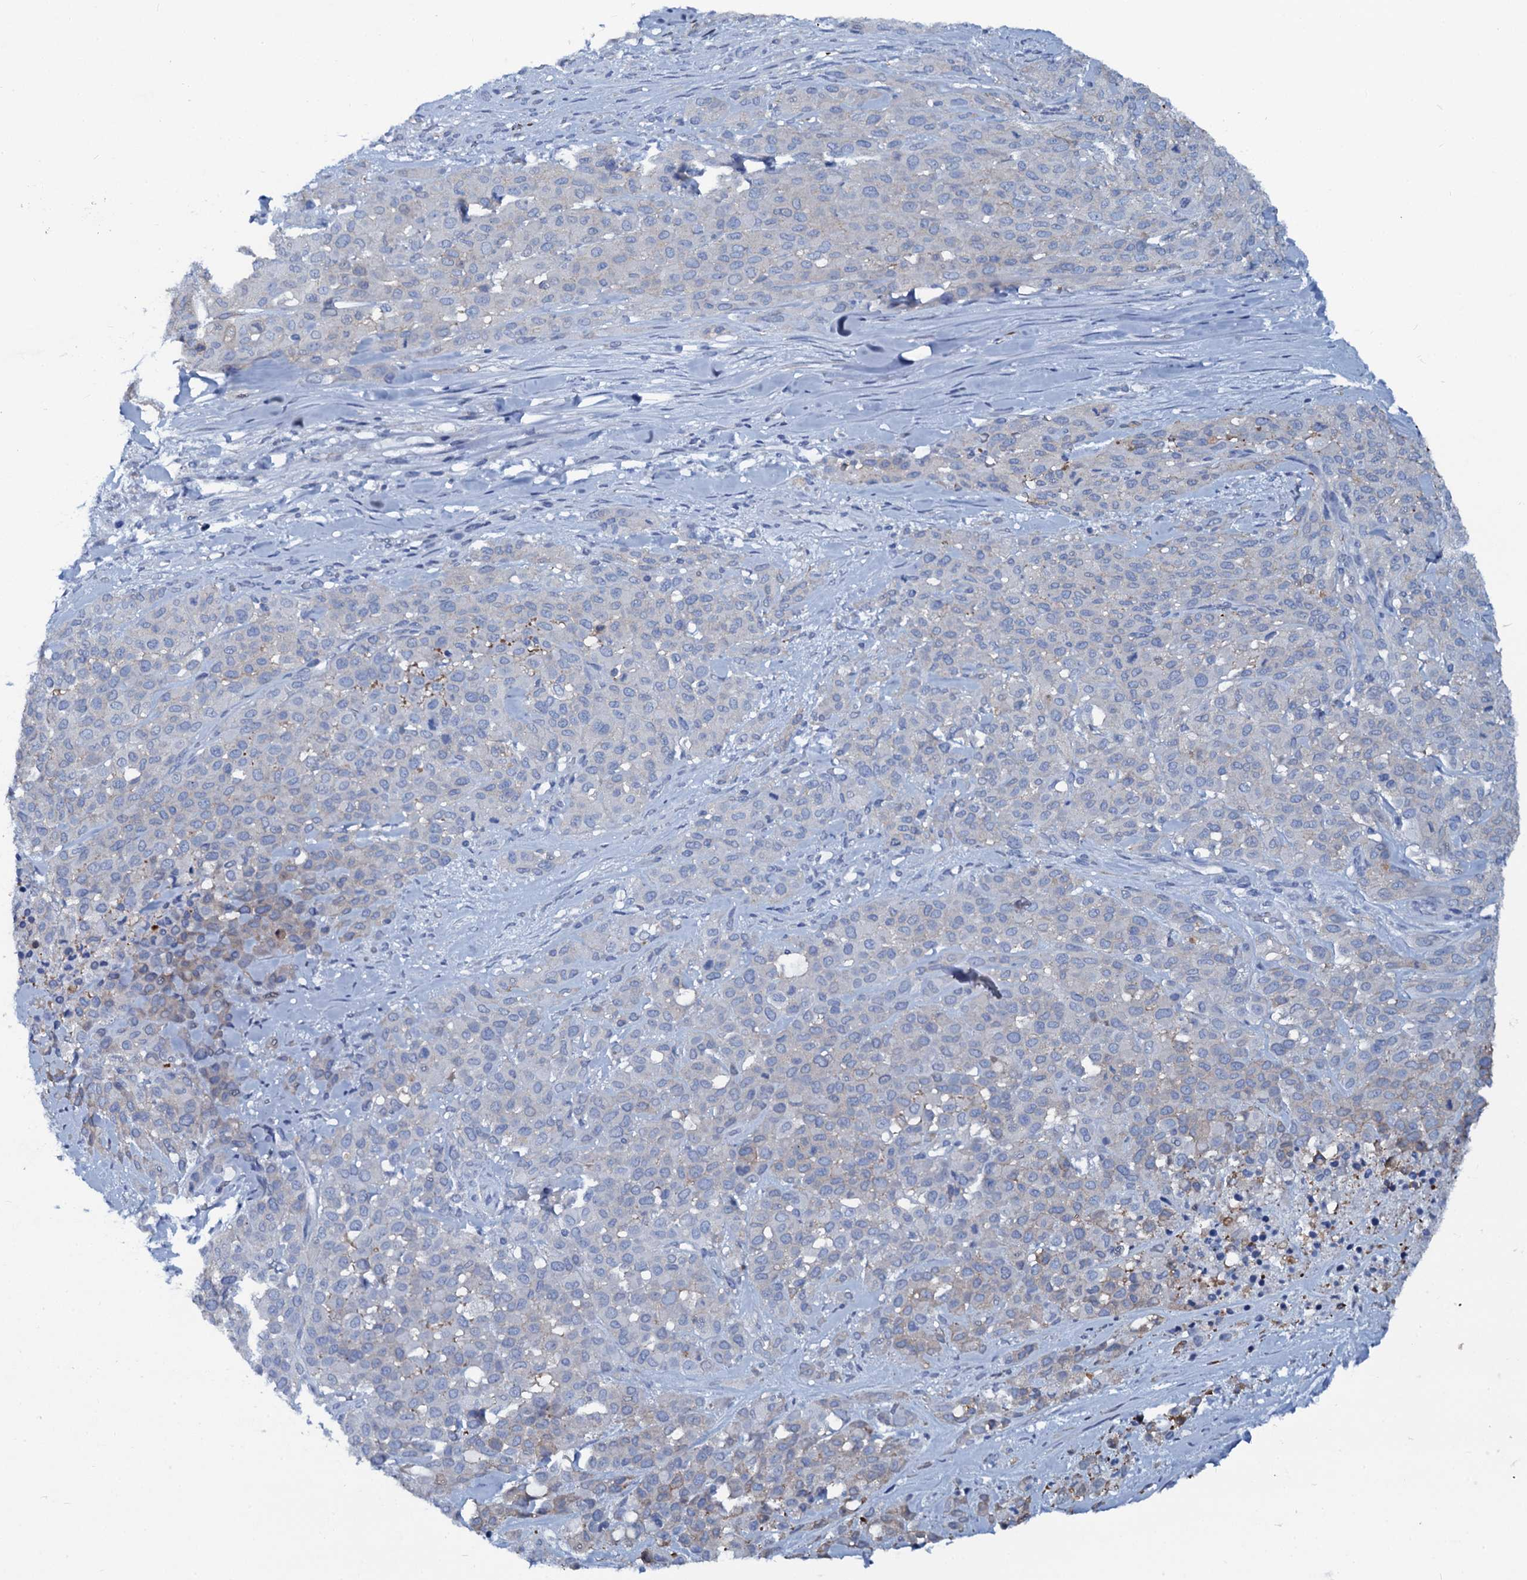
{"staining": {"intensity": "negative", "quantity": "none", "location": "none"}, "tissue": "melanoma", "cell_type": "Tumor cells", "image_type": "cancer", "snomed": [{"axis": "morphology", "description": "Malignant melanoma, Metastatic site"}, {"axis": "topography", "description": "Skin"}], "caption": "This is an immunohistochemistry (IHC) histopathology image of malignant melanoma (metastatic site). There is no expression in tumor cells.", "gene": "SLC4A7", "patient": {"sex": "female", "age": 81}}